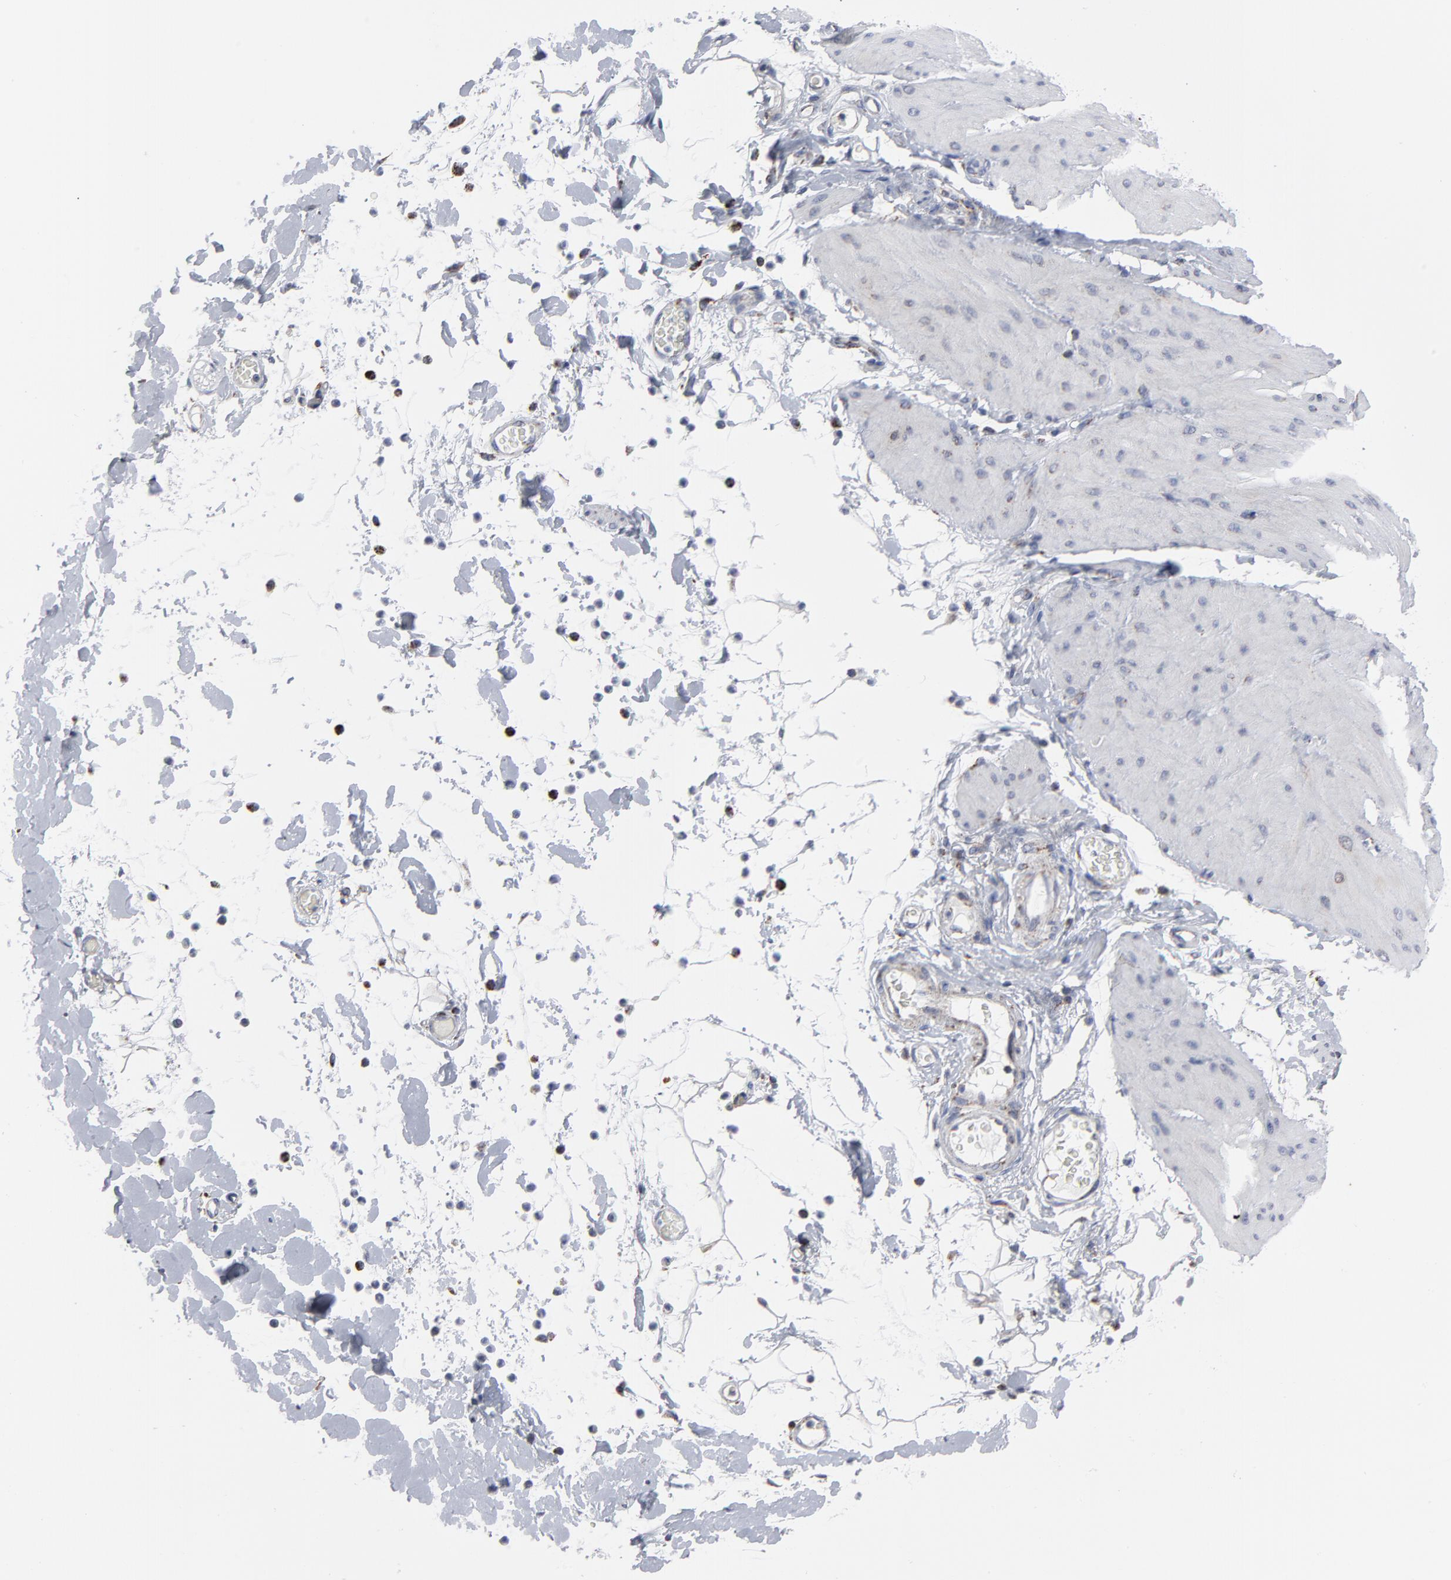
{"staining": {"intensity": "negative", "quantity": "none", "location": "none"}, "tissue": "smooth muscle", "cell_type": "Smooth muscle cells", "image_type": "normal", "snomed": [{"axis": "morphology", "description": "Normal tissue, NOS"}, {"axis": "topography", "description": "Smooth muscle"}, {"axis": "topography", "description": "Colon"}], "caption": "The histopathology image reveals no significant staining in smooth muscle cells of smooth muscle. (Brightfield microscopy of DAB immunohistochemistry (IHC) at high magnification).", "gene": "TXNRD2", "patient": {"sex": "male", "age": 67}}